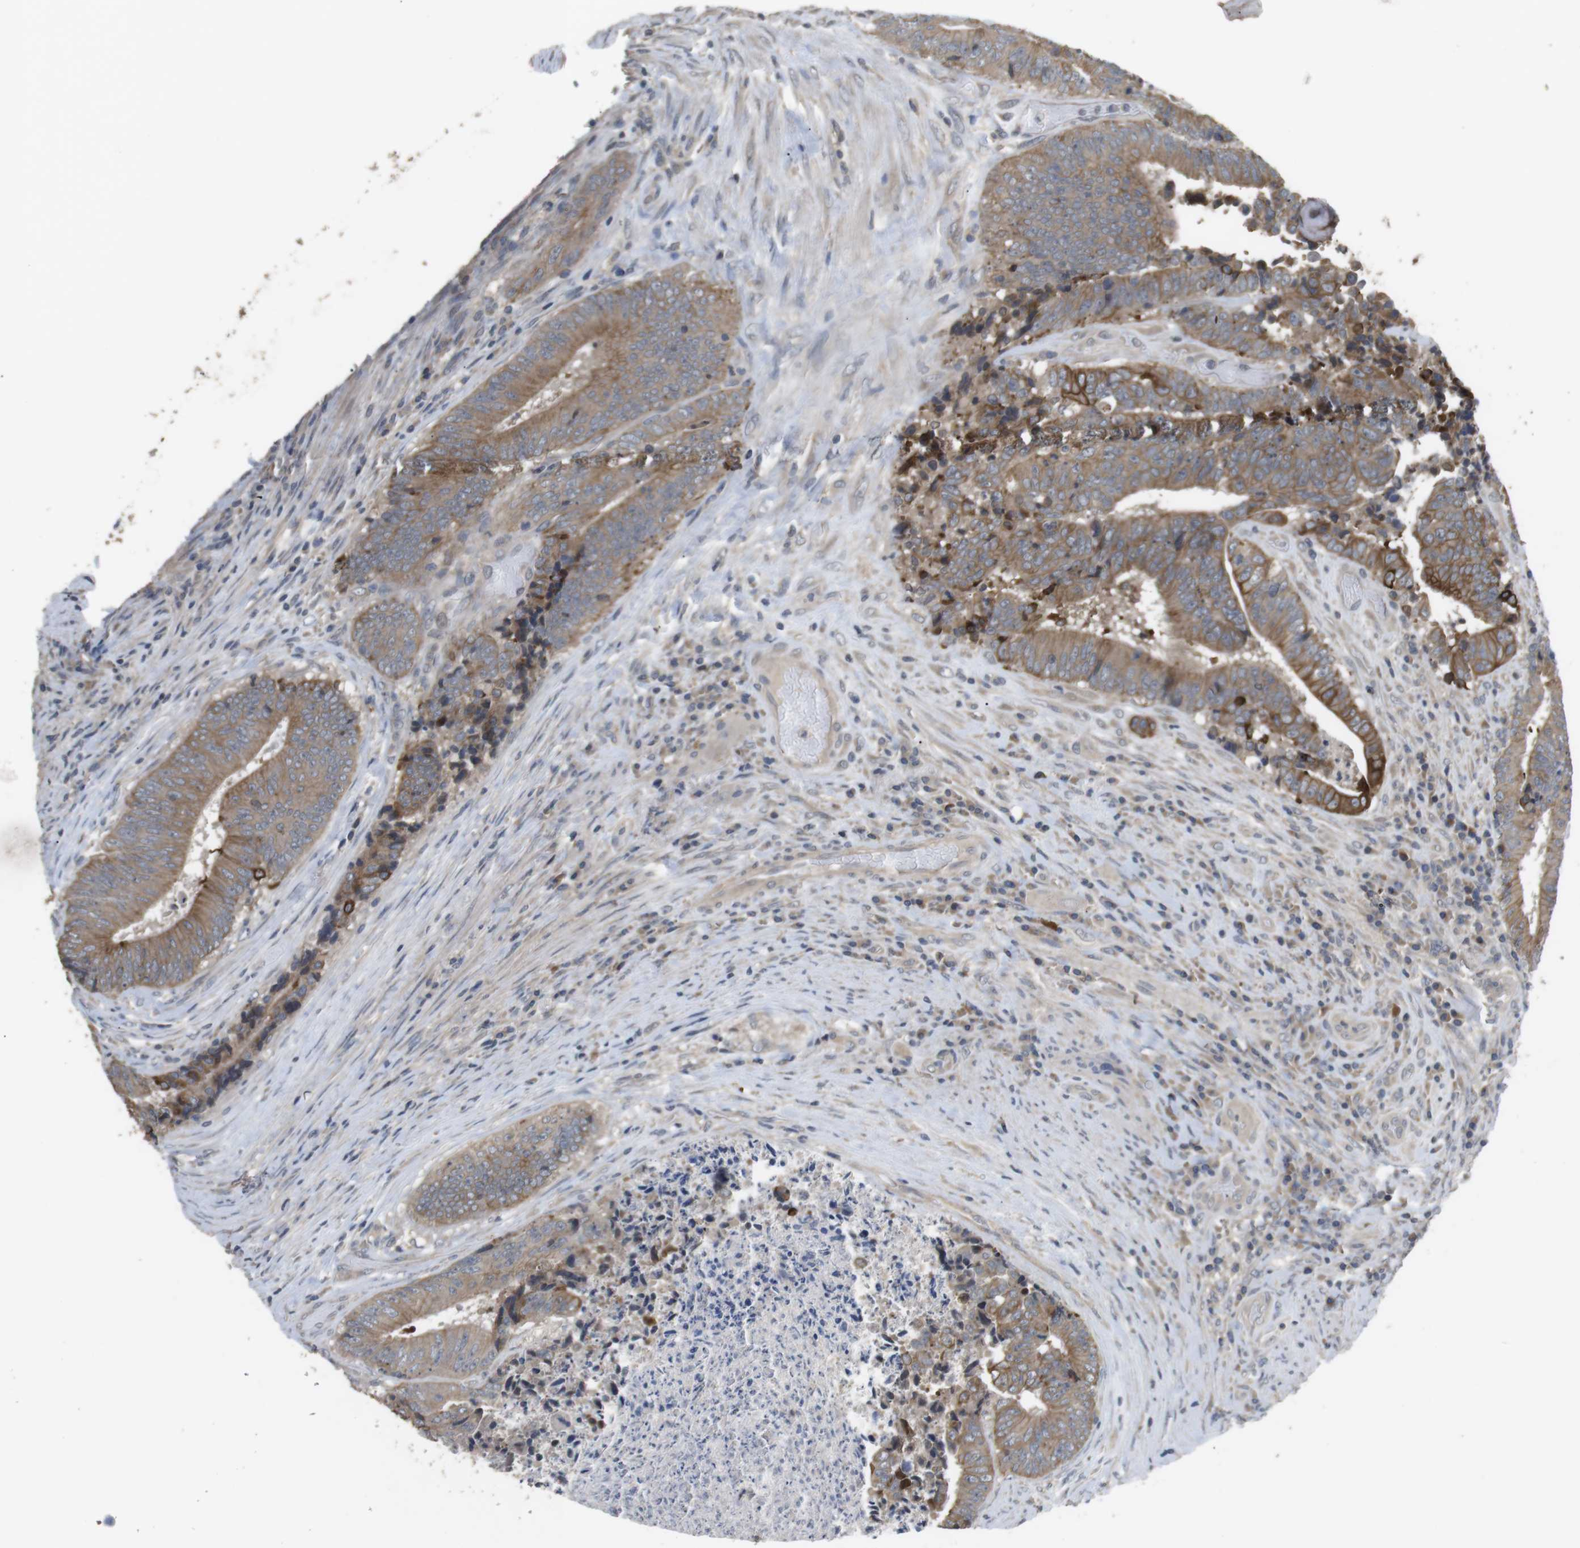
{"staining": {"intensity": "moderate", "quantity": ">75%", "location": "cytoplasmic/membranous"}, "tissue": "colorectal cancer", "cell_type": "Tumor cells", "image_type": "cancer", "snomed": [{"axis": "morphology", "description": "Adenocarcinoma, NOS"}, {"axis": "topography", "description": "Rectum"}], "caption": "Colorectal cancer stained for a protein (brown) exhibits moderate cytoplasmic/membranous positive positivity in about >75% of tumor cells.", "gene": "ADGRL3", "patient": {"sex": "male", "age": 72}}